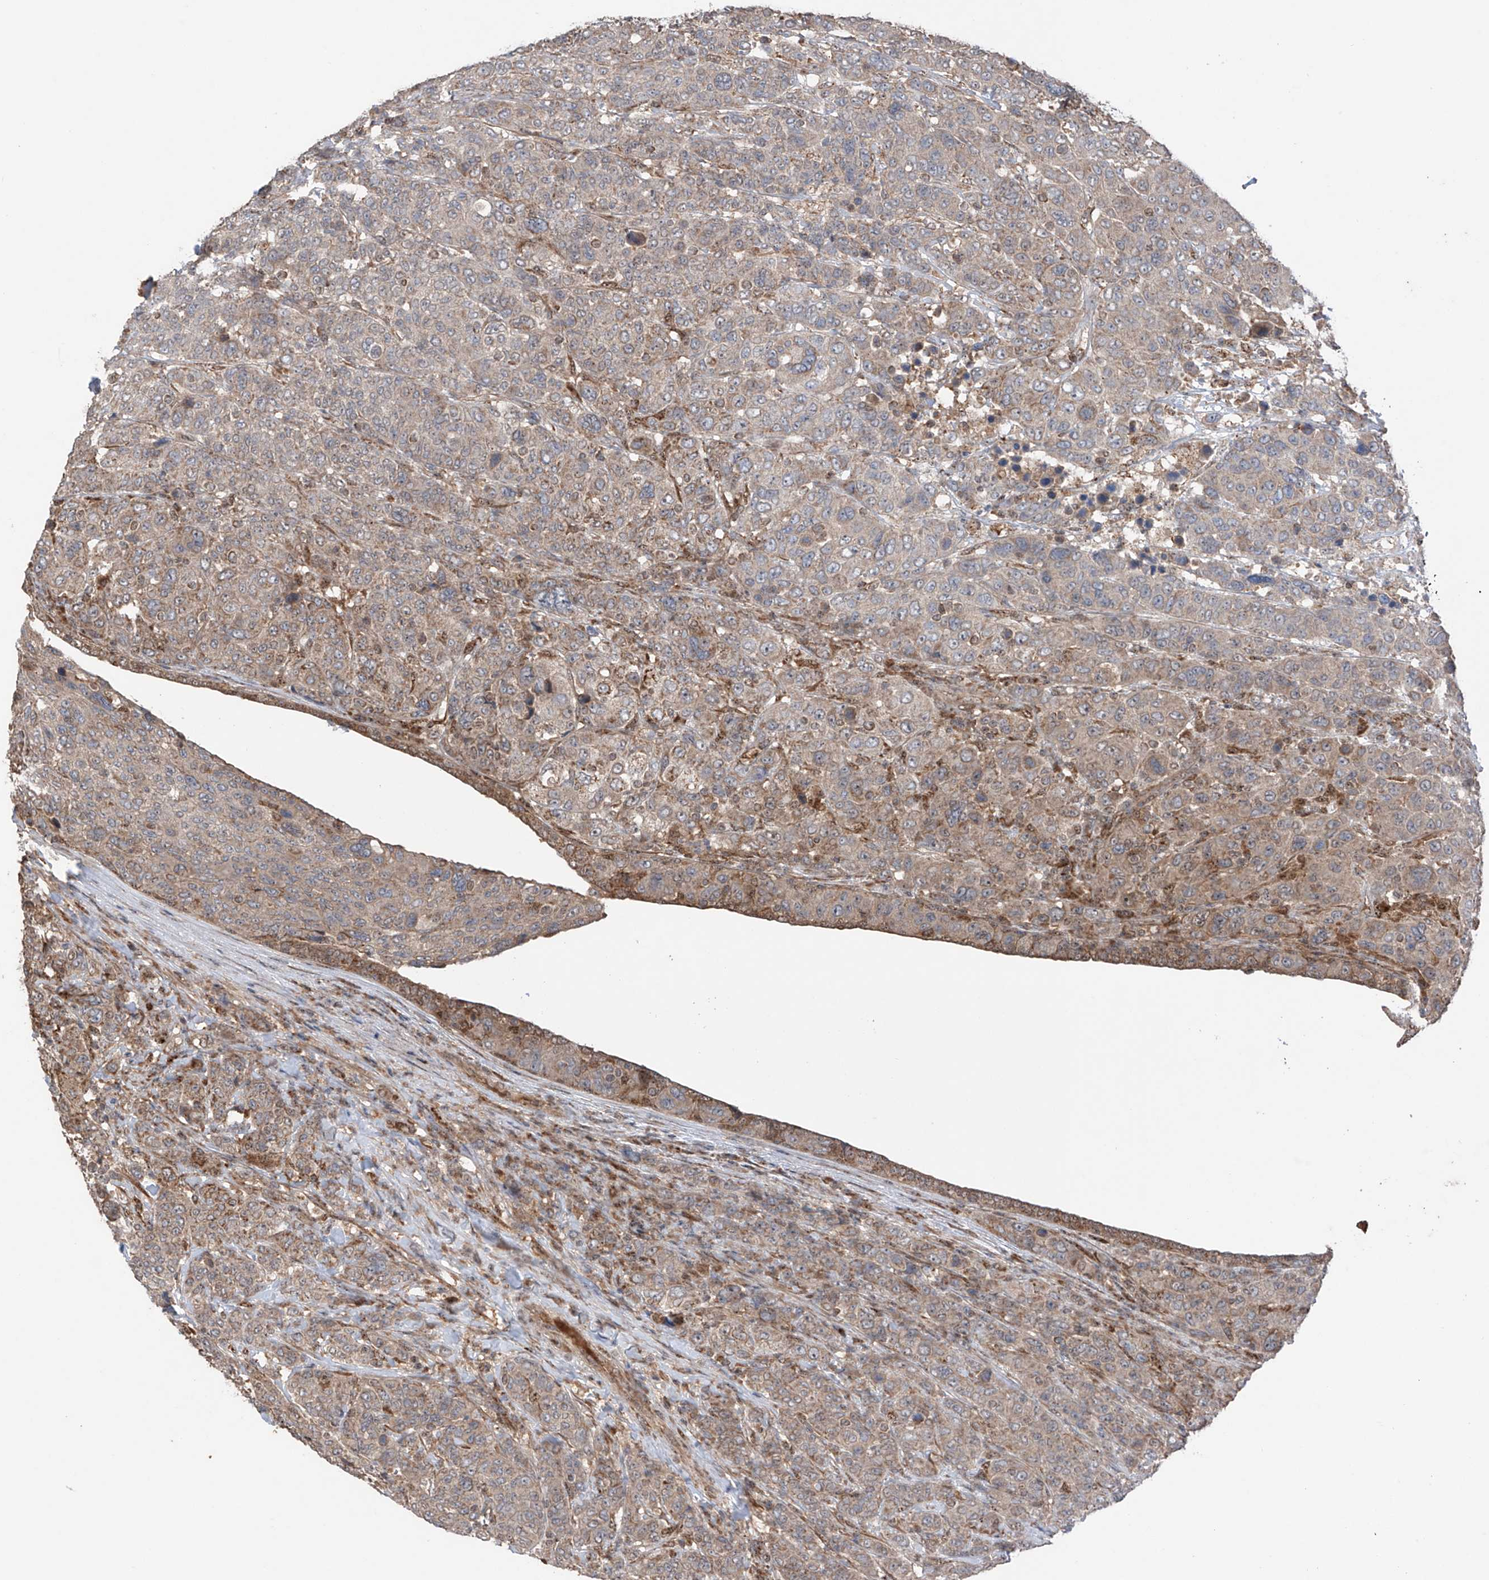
{"staining": {"intensity": "weak", "quantity": ">75%", "location": "cytoplasmic/membranous"}, "tissue": "breast cancer", "cell_type": "Tumor cells", "image_type": "cancer", "snomed": [{"axis": "morphology", "description": "Duct carcinoma"}, {"axis": "topography", "description": "Breast"}], "caption": "Human breast cancer stained for a protein (brown) reveals weak cytoplasmic/membranous positive positivity in about >75% of tumor cells.", "gene": "SAMD3", "patient": {"sex": "female", "age": 37}}